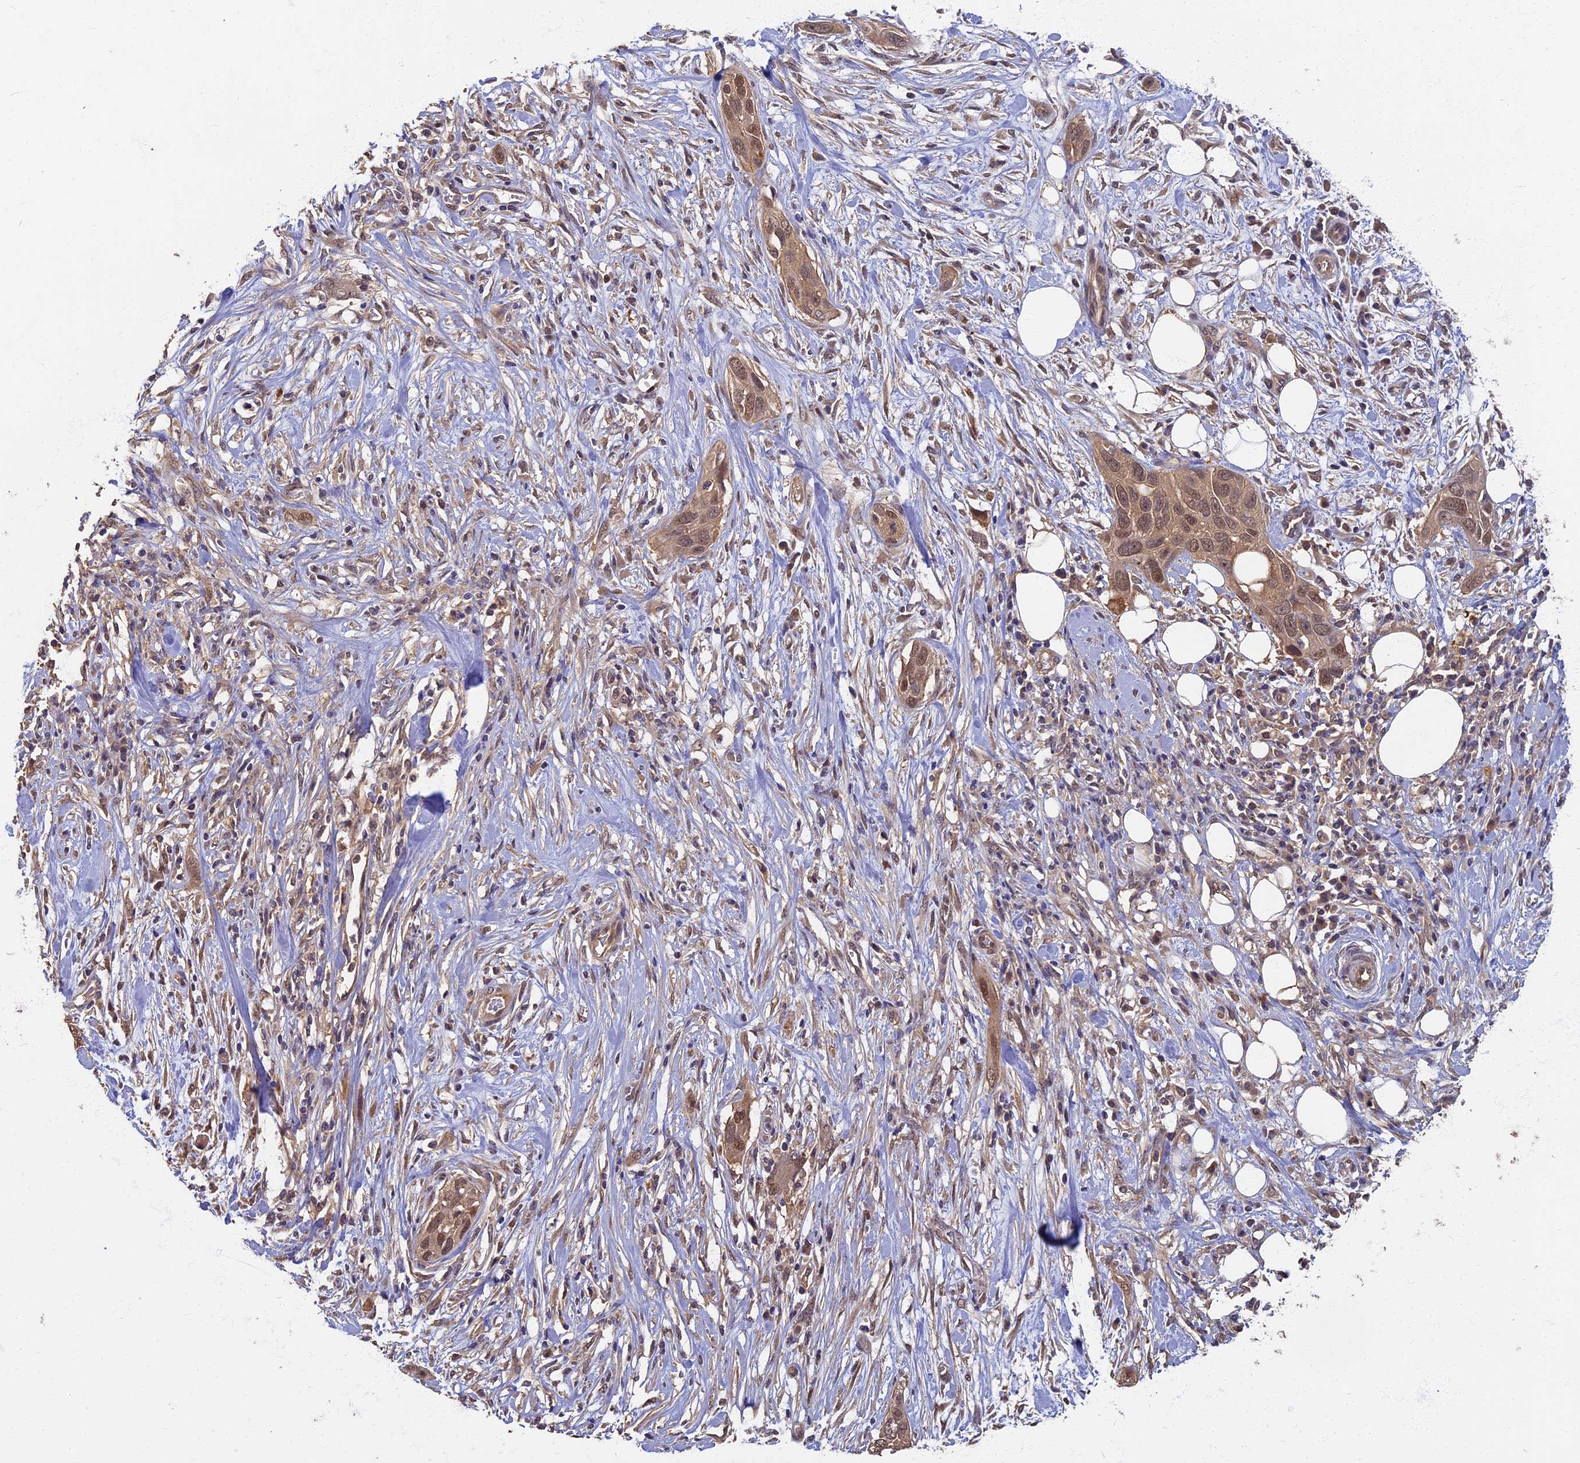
{"staining": {"intensity": "moderate", "quantity": ">75%", "location": "cytoplasmic/membranous,nuclear"}, "tissue": "pancreatic cancer", "cell_type": "Tumor cells", "image_type": "cancer", "snomed": [{"axis": "morphology", "description": "Adenocarcinoma, NOS"}, {"axis": "topography", "description": "Pancreas"}], "caption": "IHC micrograph of neoplastic tissue: adenocarcinoma (pancreatic) stained using immunohistochemistry (IHC) exhibits medium levels of moderate protein expression localized specifically in the cytoplasmic/membranous and nuclear of tumor cells, appearing as a cytoplasmic/membranous and nuclear brown color.", "gene": "RSPH3", "patient": {"sex": "female", "age": 60}}